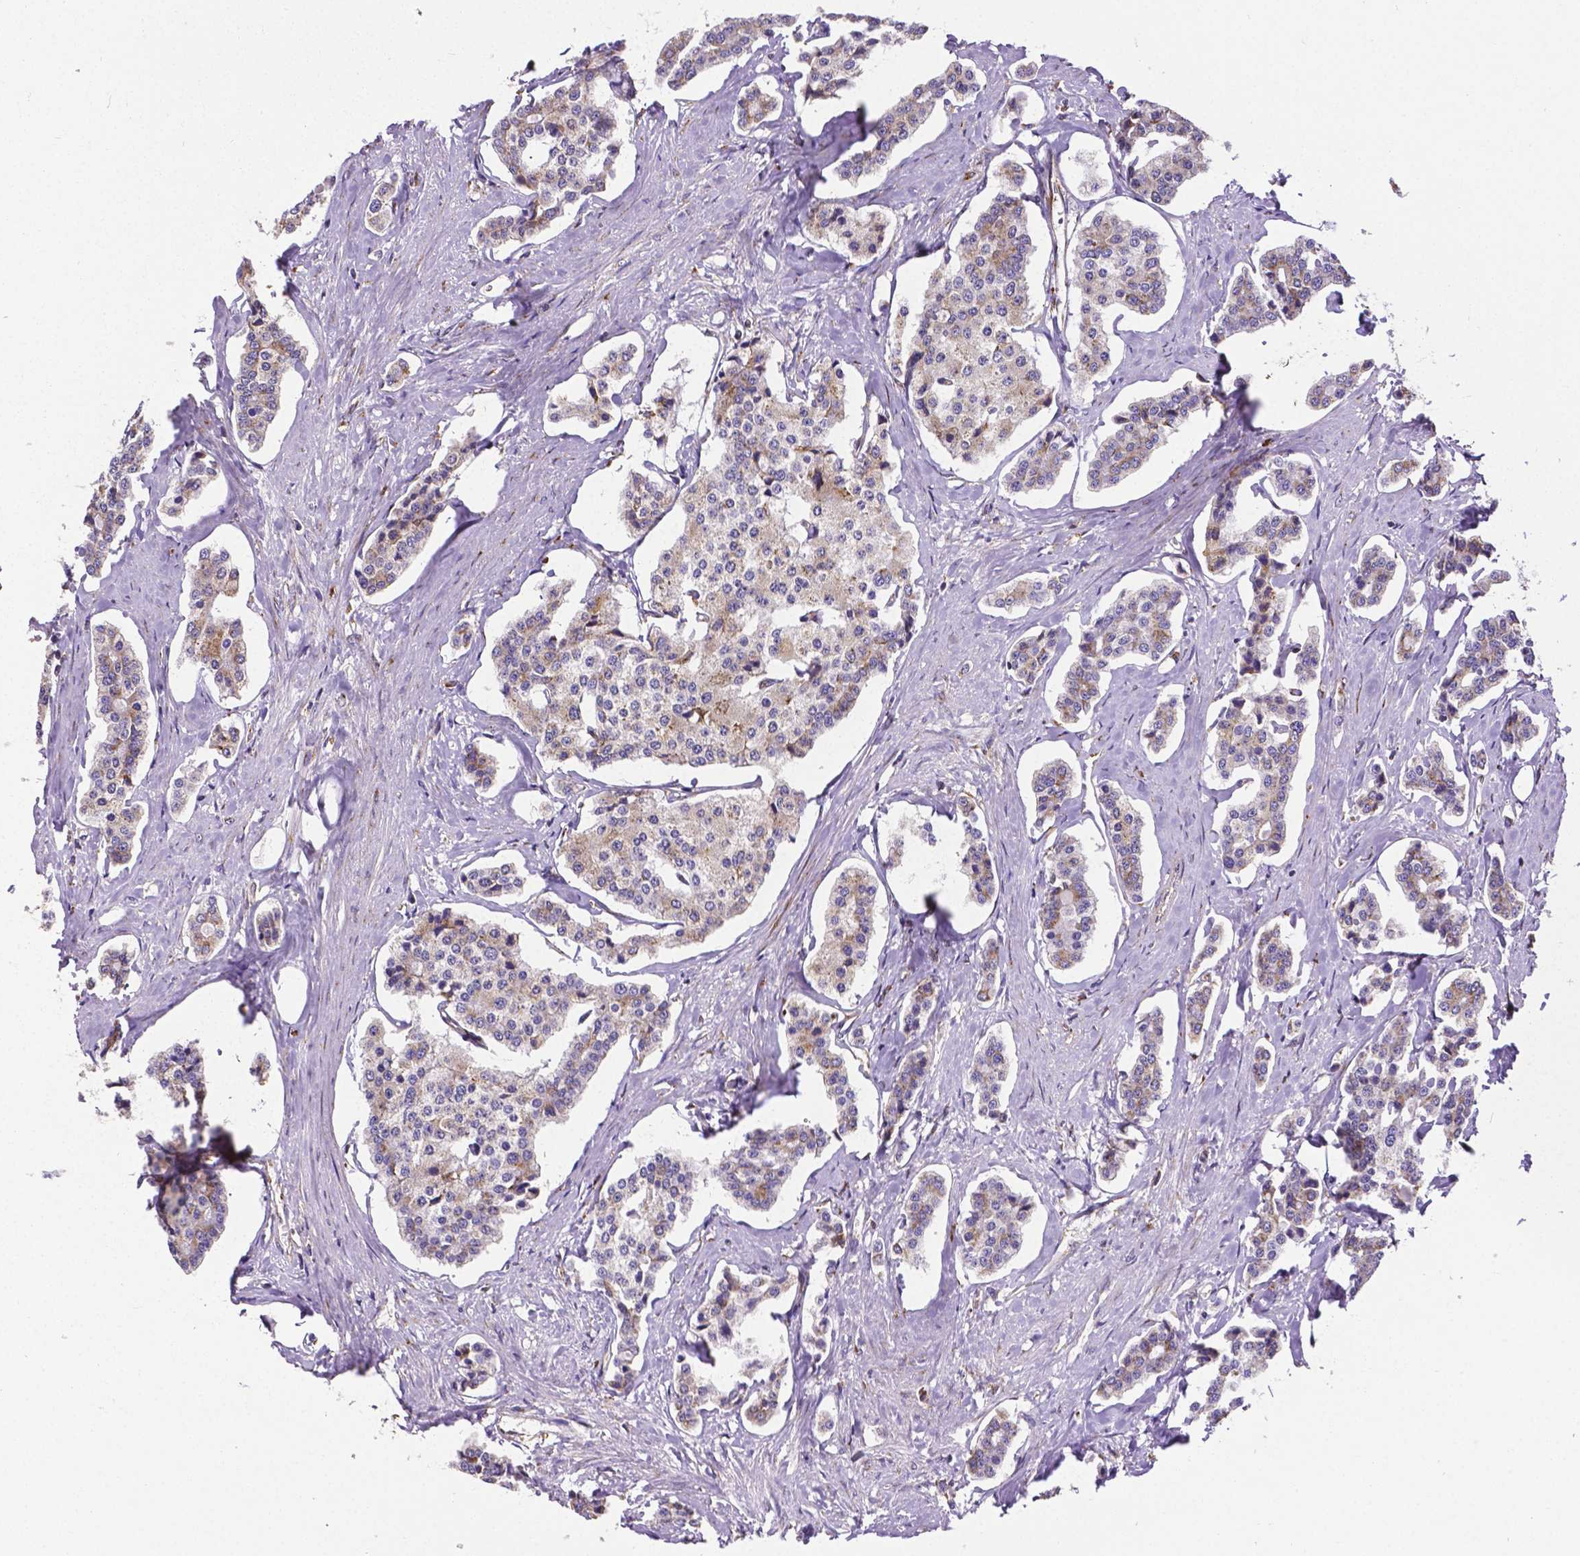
{"staining": {"intensity": "weak", "quantity": "<25%", "location": "cytoplasmic/membranous"}, "tissue": "carcinoid", "cell_type": "Tumor cells", "image_type": "cancer", "snomed": [{"axis": "morphology", "description": "Carcinoid, malignant, NOS"}, {"axis": "topography", "description": "Small intestine"}], "caption": "Immunohistochemistry histopathology image of neoplastic tissue: carcinoid (malignant) stained with DAB (3,3'-diaminobenzidine) shows no significant protein expression in tumor cells. (Brightfield microscopy of DAB (3,3'-diaminobenzidine) immunohistochemistry at high magnification).", "gene": "MTDH", "patient": {"sex": "female", "age": 65}}